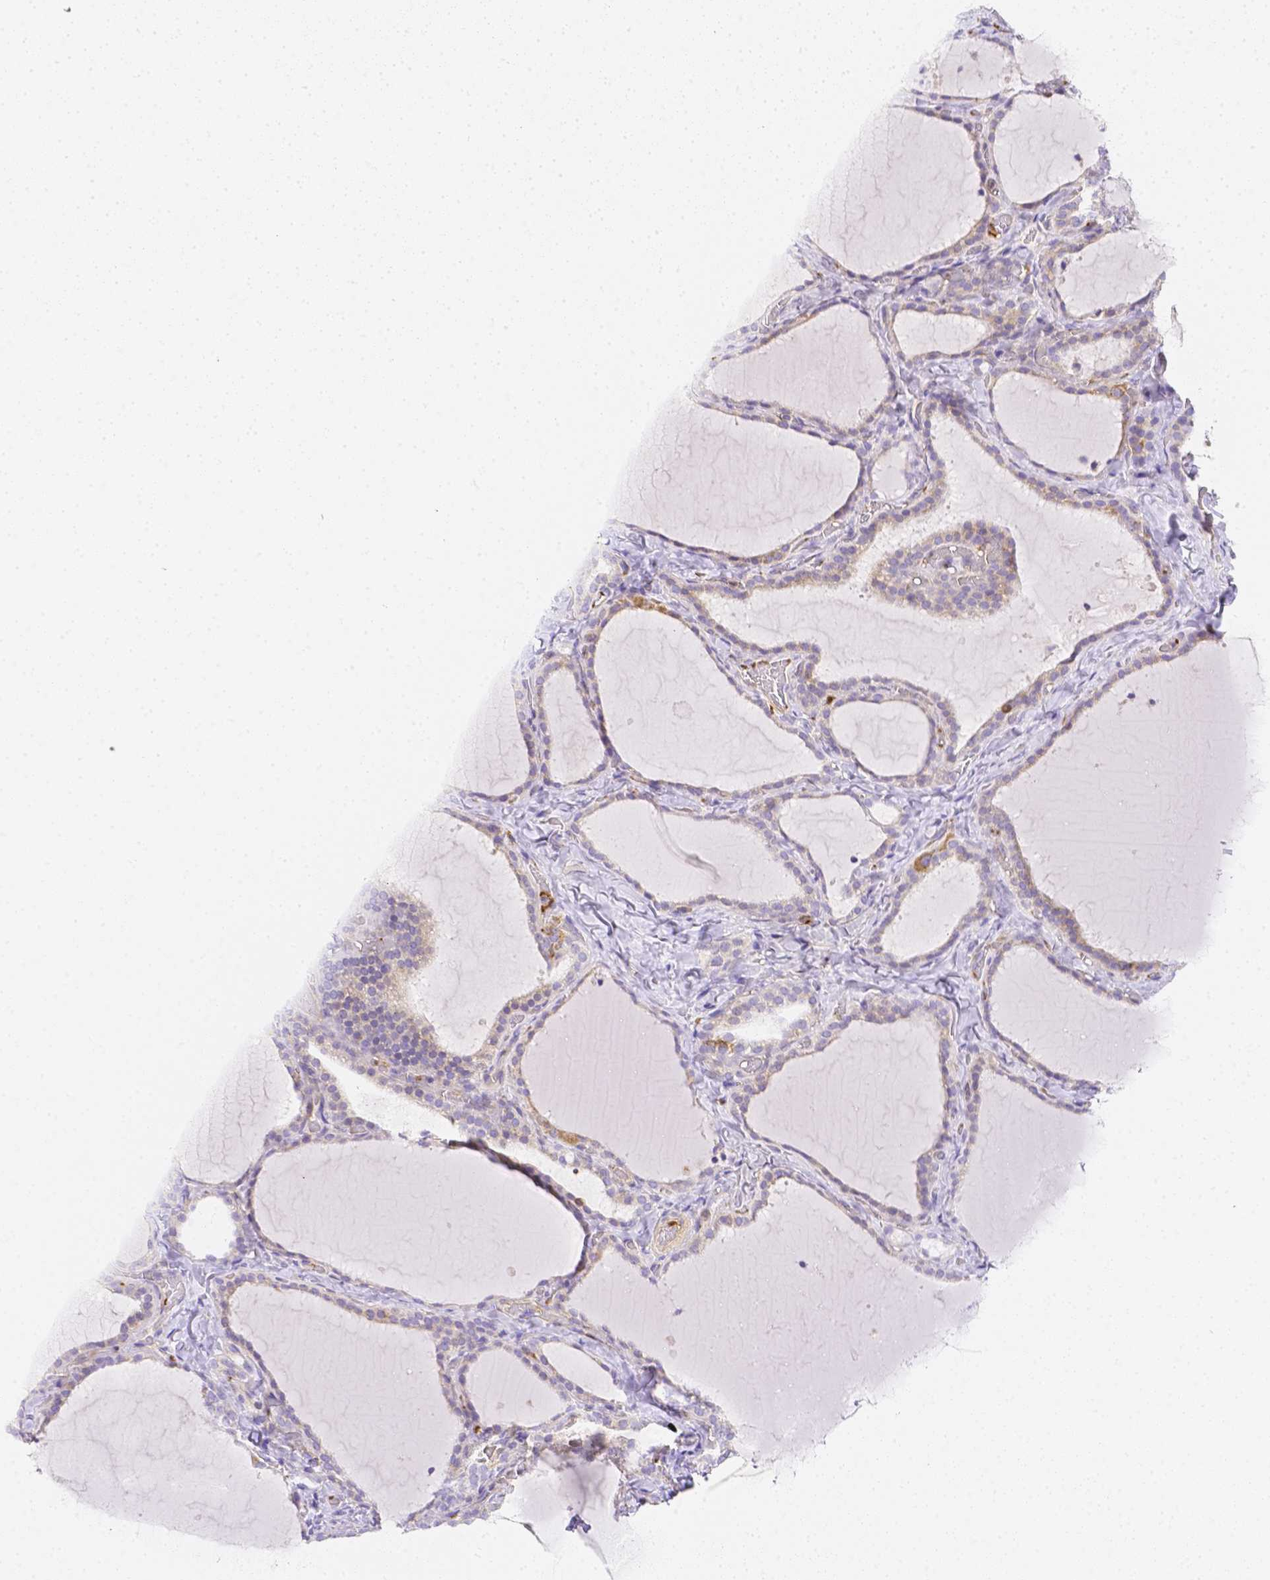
{"staining": {"intensity": "weak", "quantity": "25%-75%", "location": "cytoplasmic/membranous"}, "tissue": "thyroid gland", "cell_type": "Glandular cells", "image_type": "normal", "snomed": [{"axis": "morphology", "description": "Normal tissue, NOS"}, {"axis": "topography", "description": "Thyroid gland"}], "caption": "Benign thyroid gland was stained to show a protein in brown. There is low levels of weak cytoplasmic/membranous staining in about 25%-75% of glandular cells.", "gene": "ASAH2B", "patient": {"sex": "female", "age": 22}}